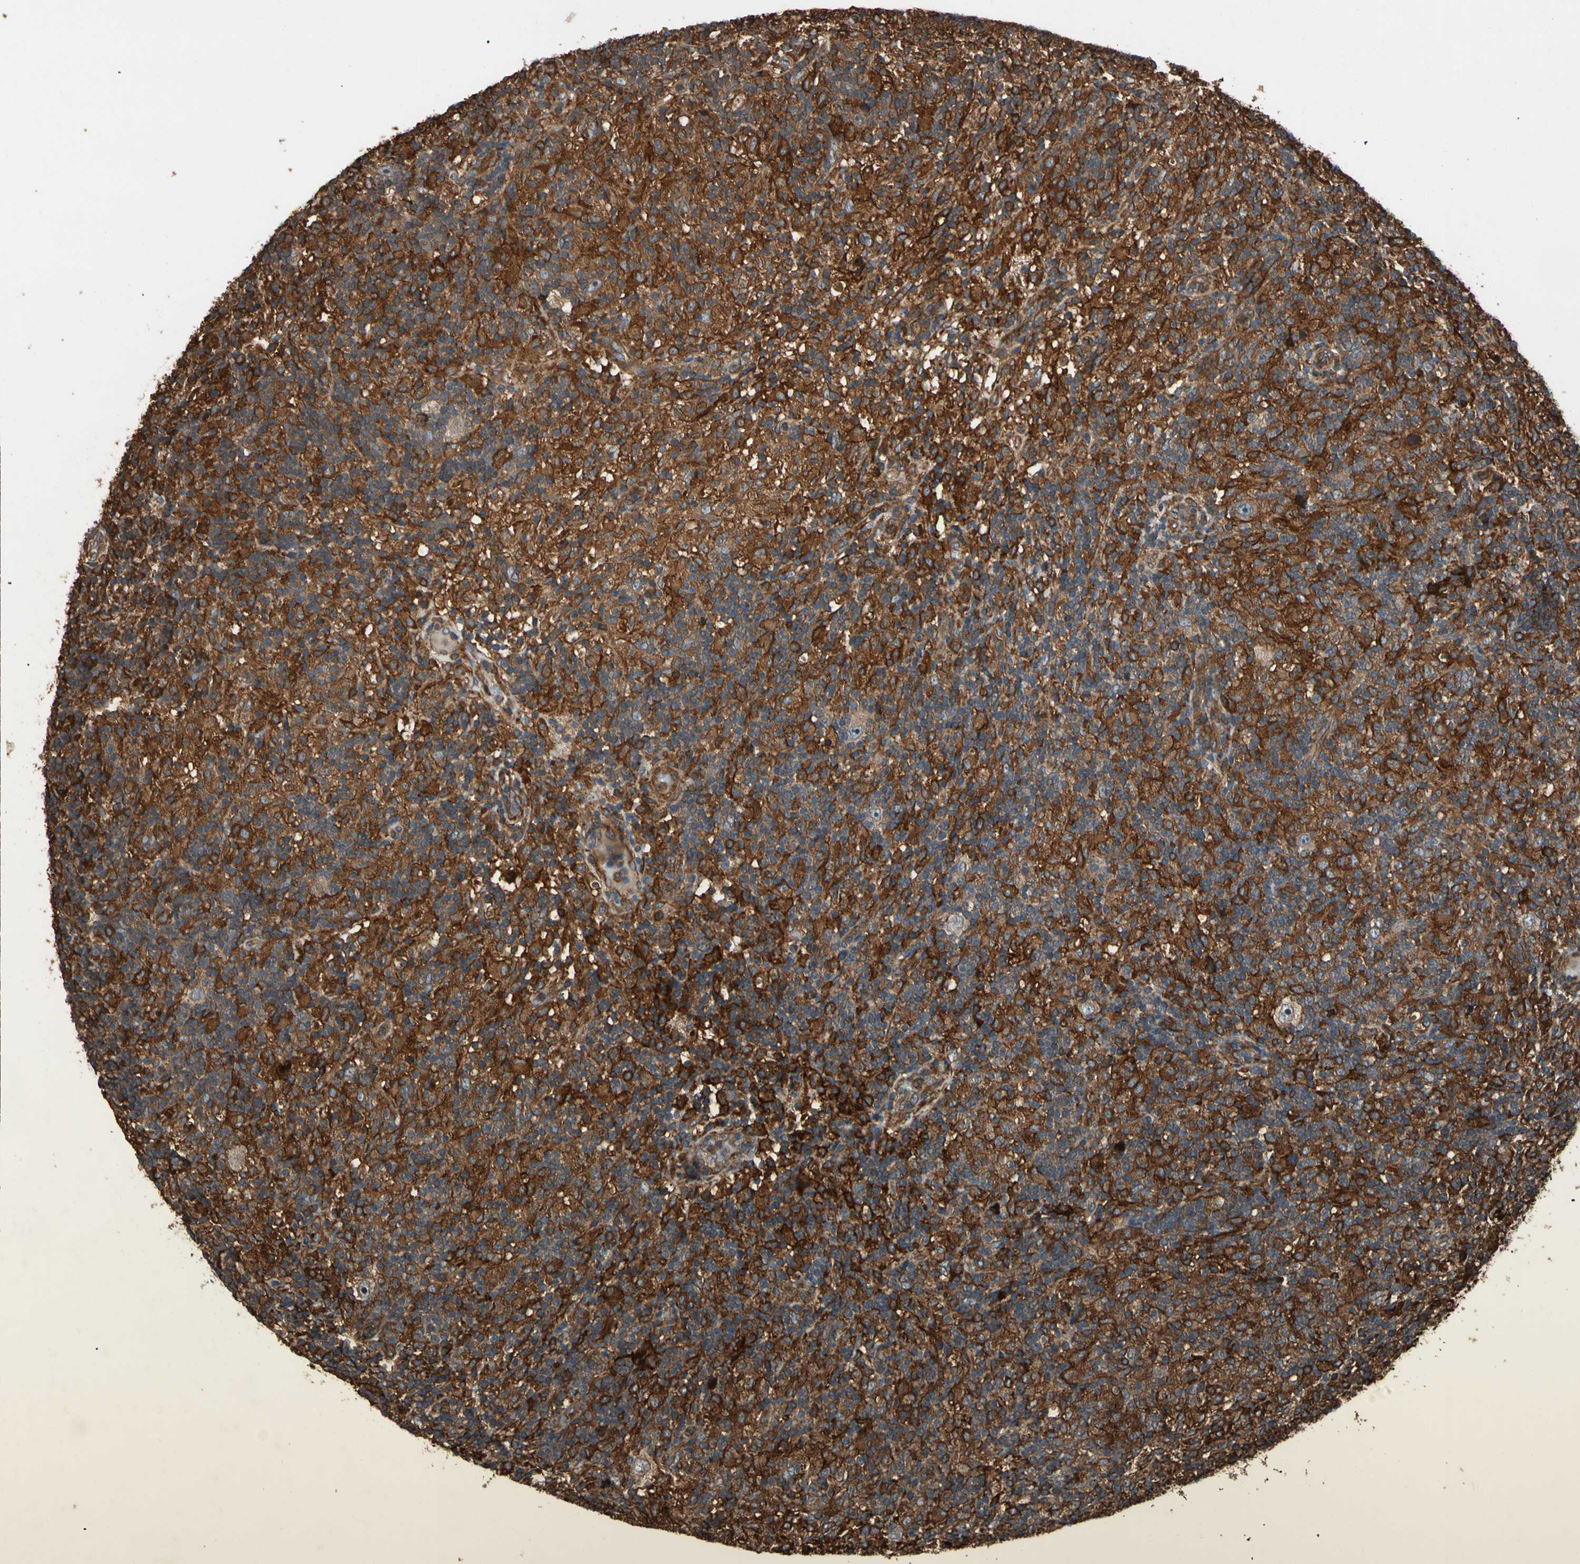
{"staining": {"intensity": "moderate", "quantity": ">75%", "location": "cytoplasmic/membranous"}, "tissue": "lymphoma", "cell_type": "Tumor cells", "image_type": "cancer", "snomed": [{"axis": "morphology", "description": "Hodgkin's disease, NOS"}, {"axis": "topography", "description": "Lymph node"}], "caption": "Immunohistochemistry of Hodgkin's disease displays medium levels of moderate cytoplasmic/membranous staining in approximately >75% of tumor cells.", "gene": "AGBL2", "patient": {"sex": "male", "age": 70}}